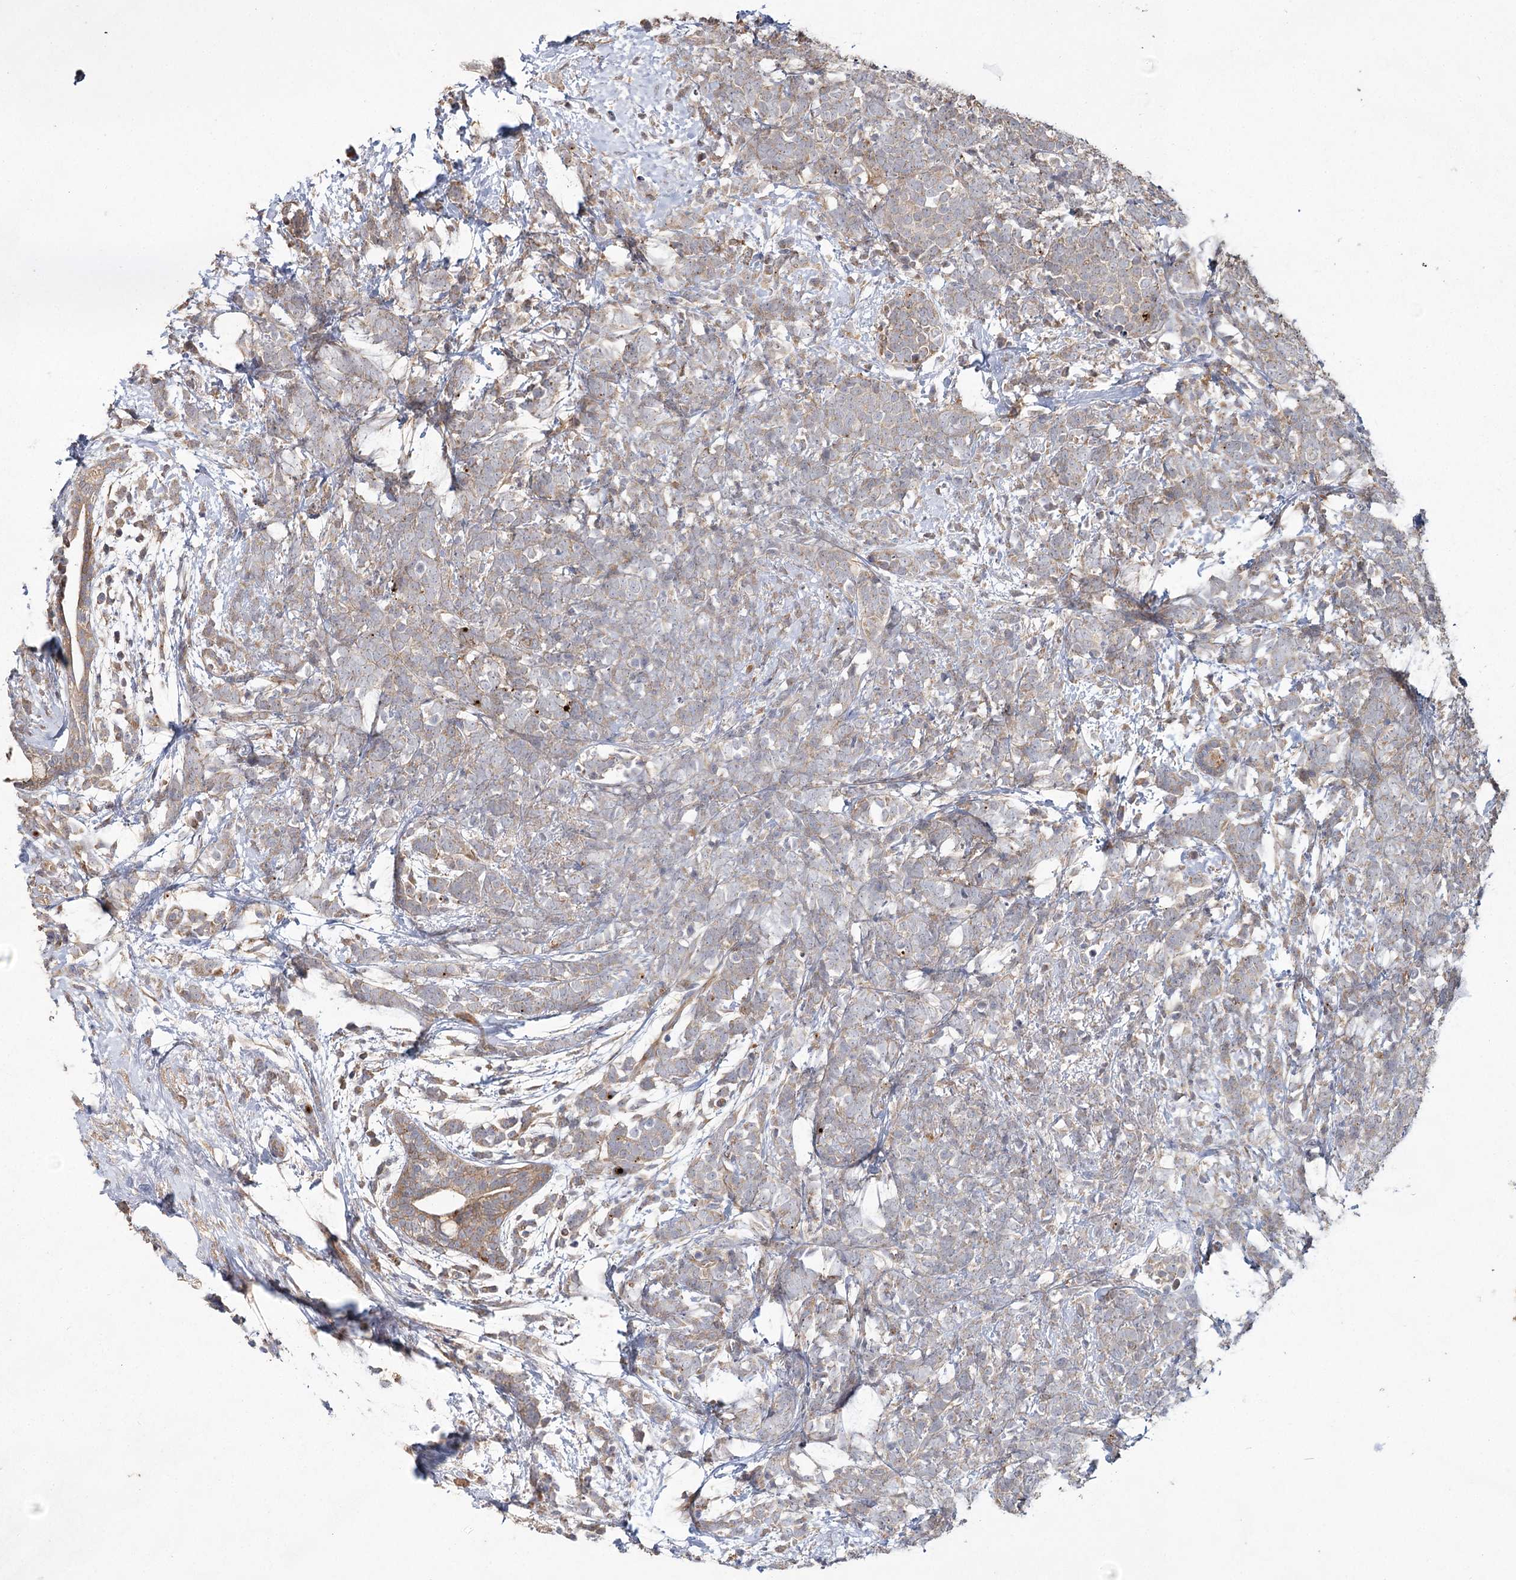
{"staining": {"intensity": "weak", "quantity": "<25%", "location": "cytoplasmic/membranous"}, "tissue": "breast cancer", "cell_type": "Tumor cells", "image_type": "cancer", "snomed": [{"axis": "morphology", "description": "Lobular carcinoma"}, {"axis": "topography", "description": "Breast"}], "caption": "A micrograph of human breast cancer is negative for staining in tumor cells.", "gene": "RIN2", "patient": {"sex": "female", "age": 58}}